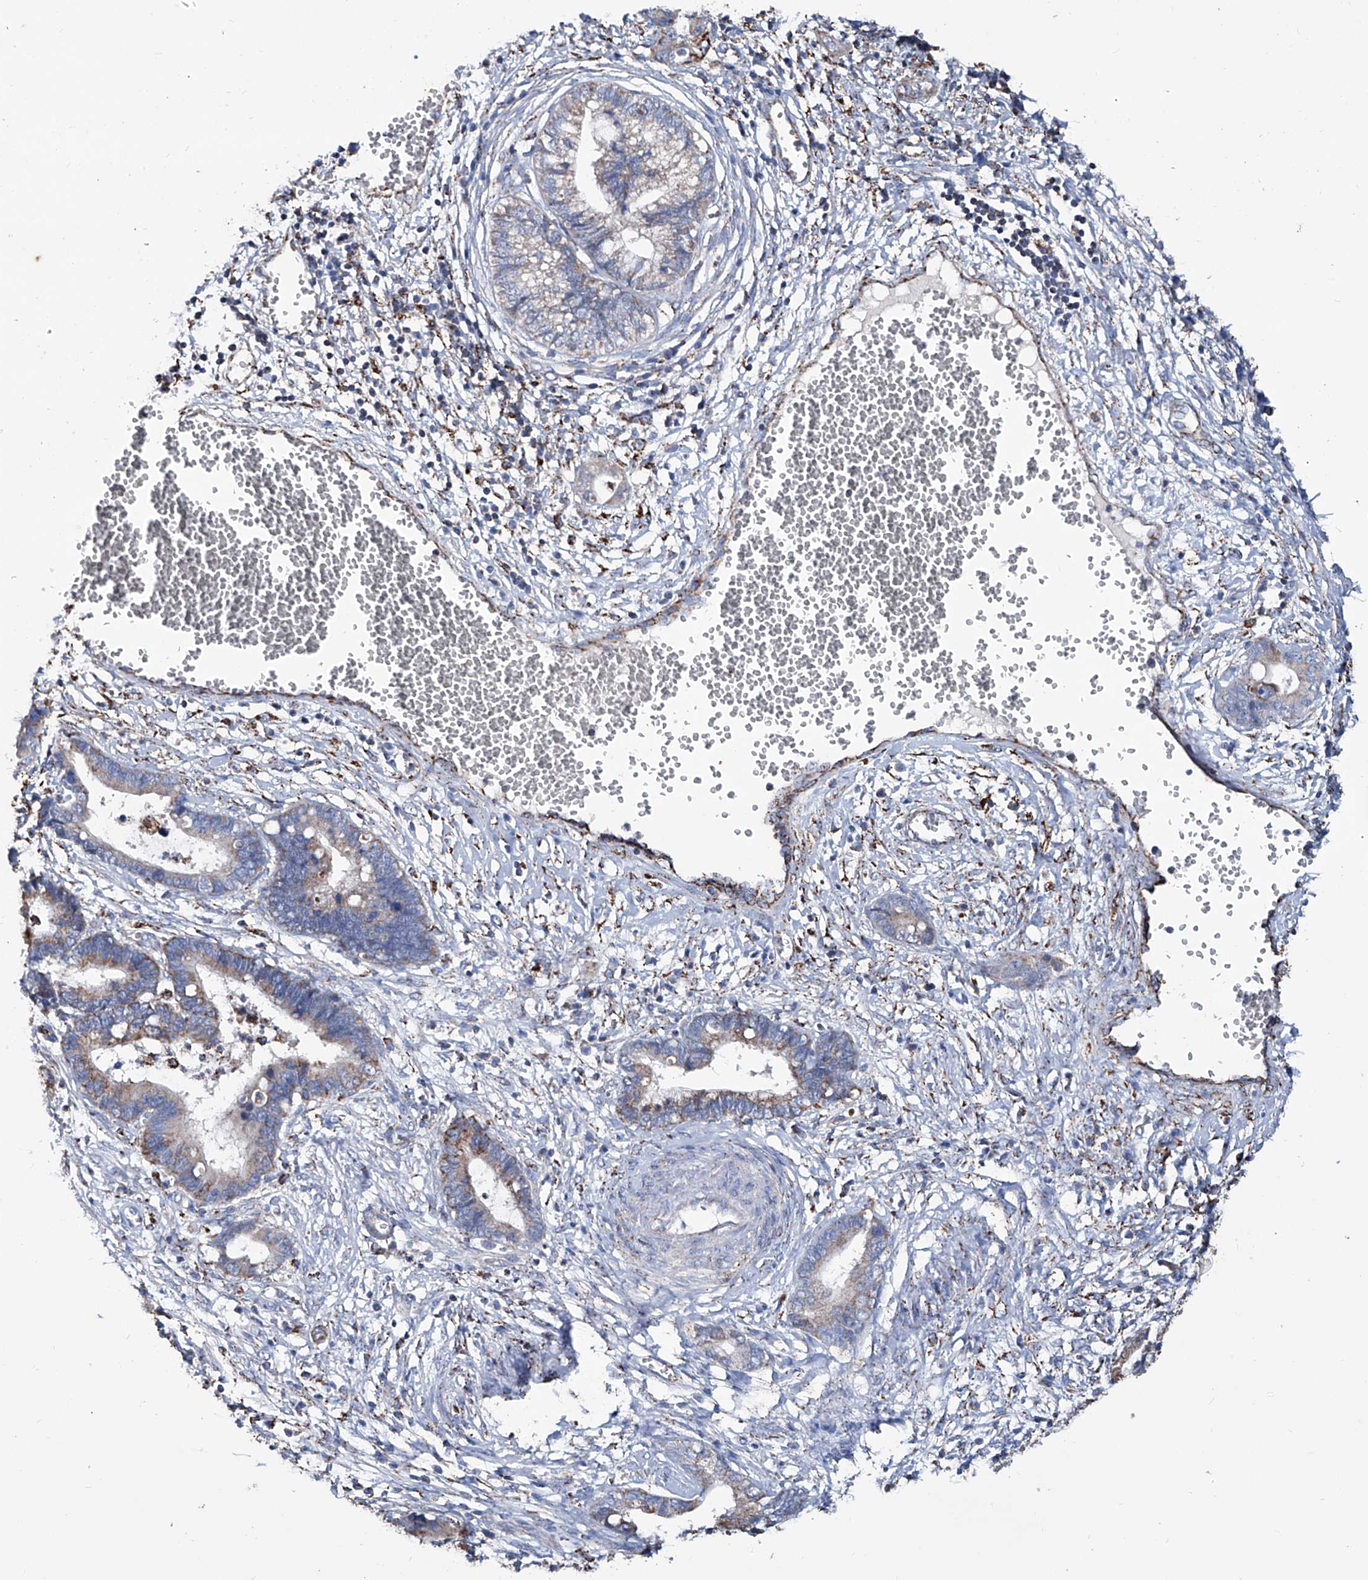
{"staining": {"intensity": "moderate", "quantity": "<25%", "location": "cytoplasmic/membranous"}, "tissue": "cervical cancer", "cell_type": "Tumor cells", "image_type": "cancer", "snomed": [{"axis": "morphology", "description": "Adenocarcinoma, NOS"}, {"axis": "topography", "description": "Cervix"}], "caption": "IHC histopathology image of neoplastic tissue: cervical cancer (adenocarcinoma) stained using IHC reveals low levels of moderate protein expression localized specifically in the cytoplasmic/membranous of tumor cells, appearing as a cytoplasmic/membranous brown color.", "gene": "NHS", "patient": {"sex": "female", "age": 44}}